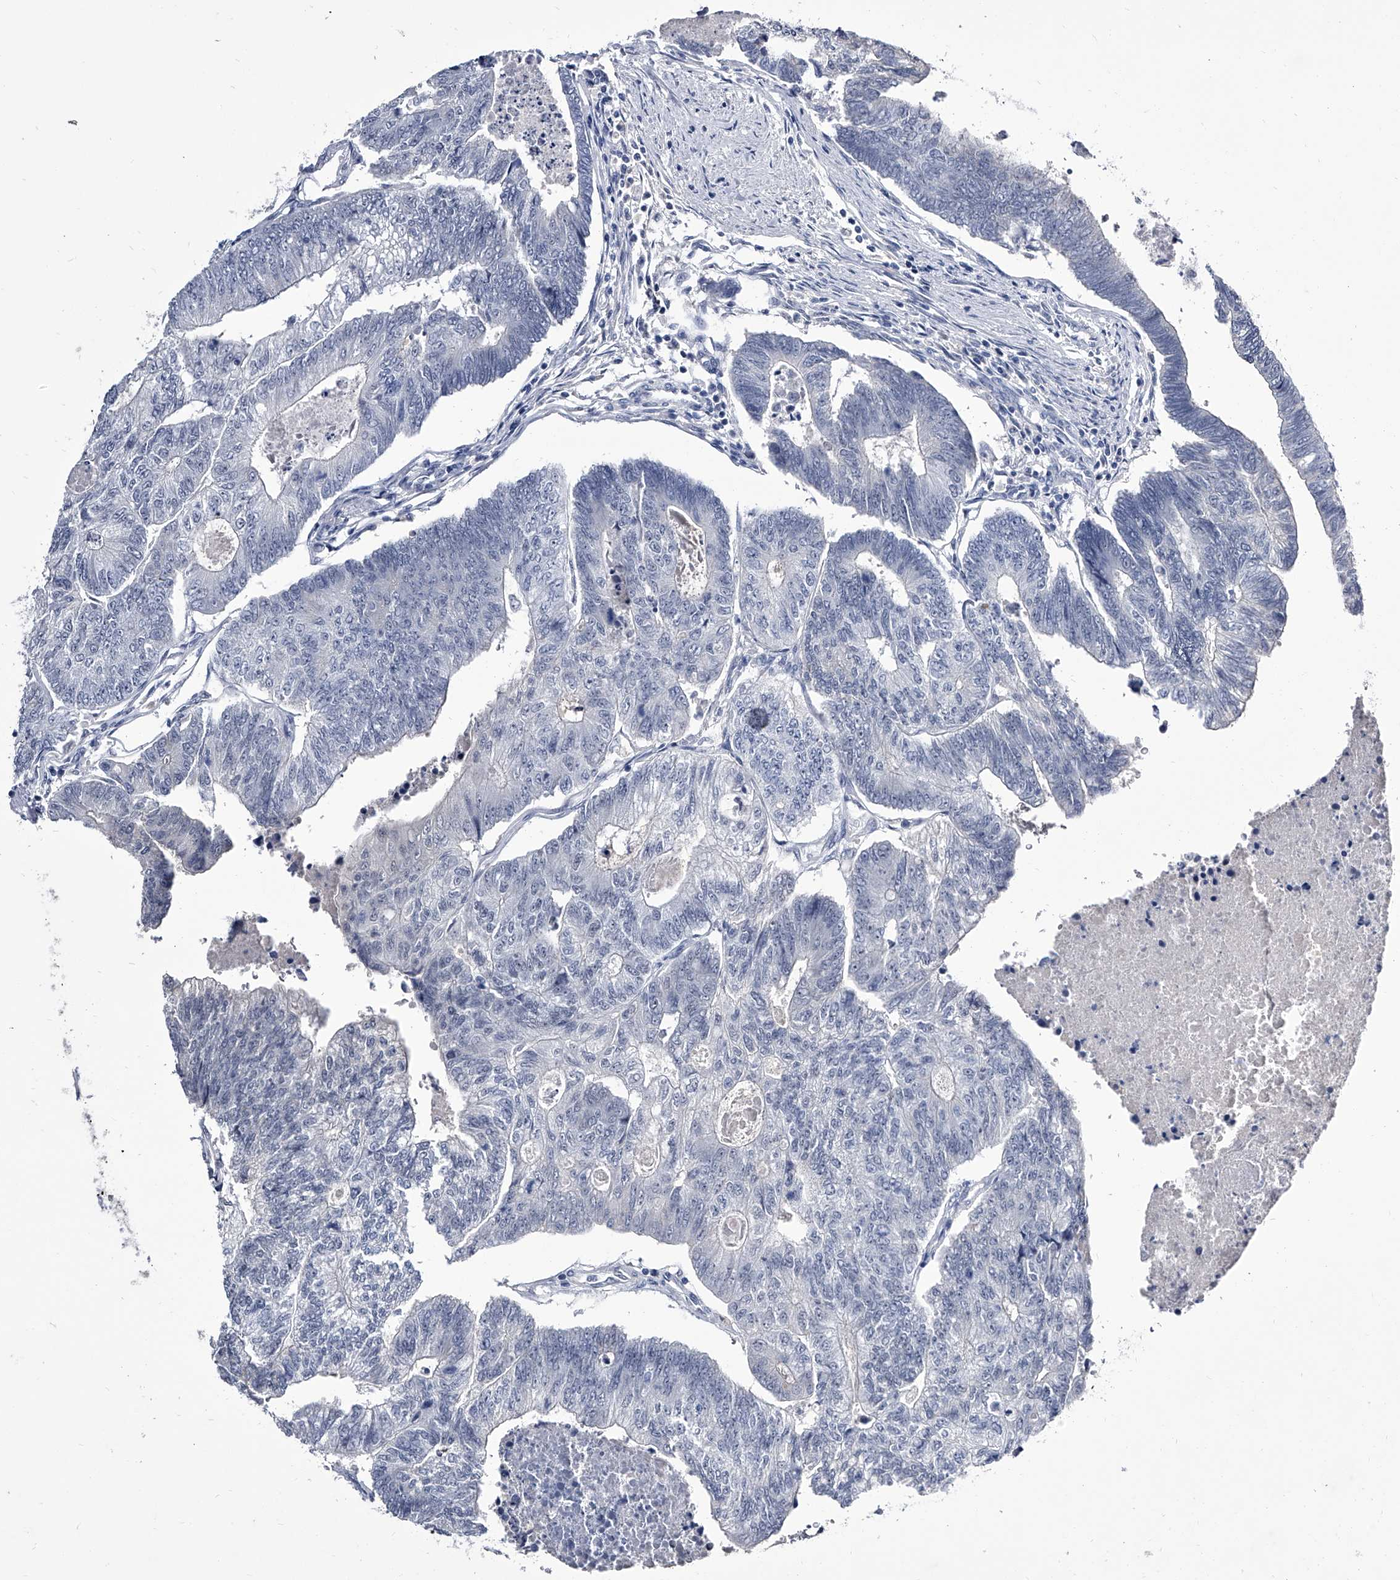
{"staining": {"intensity": "negative", "quantity": "none", "location": "none"}, "tissue": "colorectal cancer", "cell_type": "Tumor cells", "image_type": "cancer", "snomed": [{"axis": "morphology", "description": "Adenocarcinoma, NOS"}, {"axis": "topography", "description": "Colon"}], "caption": "The histopathology image exhibits no staining of tumor cells in colorectal cancer (adenocarcinoma). (Stains: DAB (3,3'-diaminobenzidine) IHC with hematoxylin counter stain, Microscopy: brightfield microscopy at high magnification).", "gene": "CRISP2", "patient": {"sex": "female", "age": 67}}